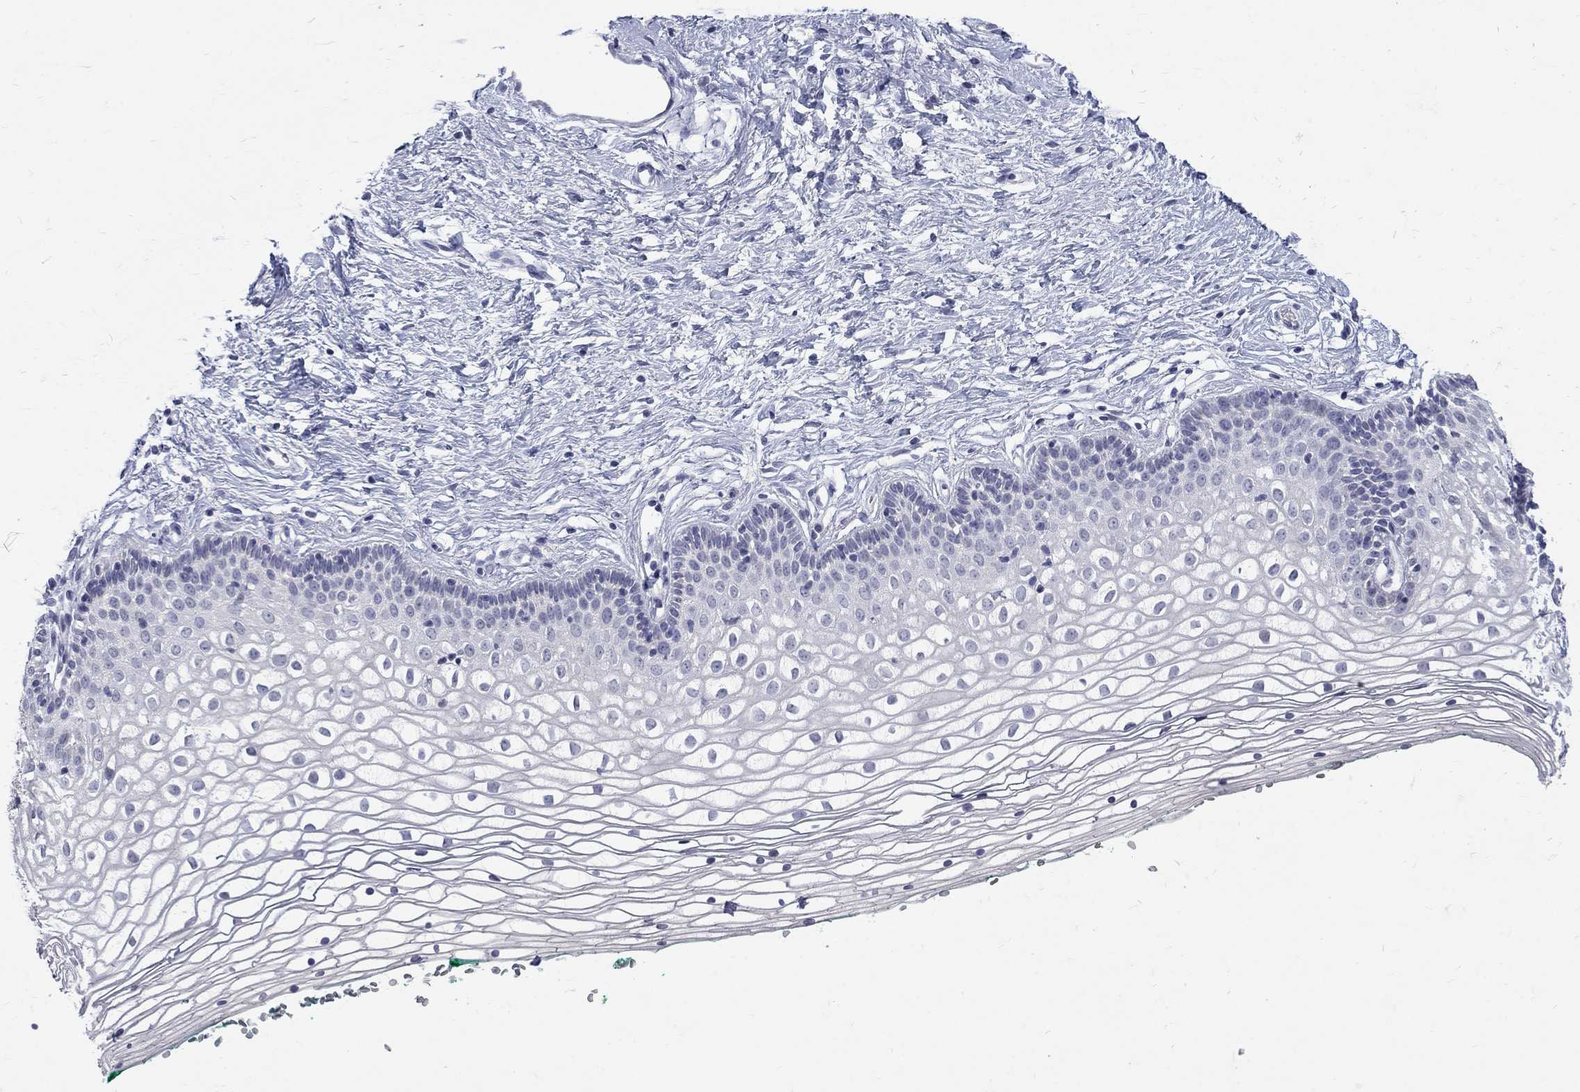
{"staining": {"intensity": "negative", "quantity": "none", "location": "none"}, "tissue": "vagina", "cell_type": "Squamous epithelial cells", "image_type": "normal", "snomed": [{"axis": "morphology", "description": "Normal tissue, NOS"}, {"axis": "topography", "description": "Vagina"}], "caption": "DAB (3,3'-diaminobenzidine) immunohistochemical staining of benign vagina displays no significant expression in squamous epithelial cells. (Immunohistochemistry (ihc), brightfield microscopy, high magnification).", "gene": "CTNND2", "patient": {"sex": "female", "age": 36}}